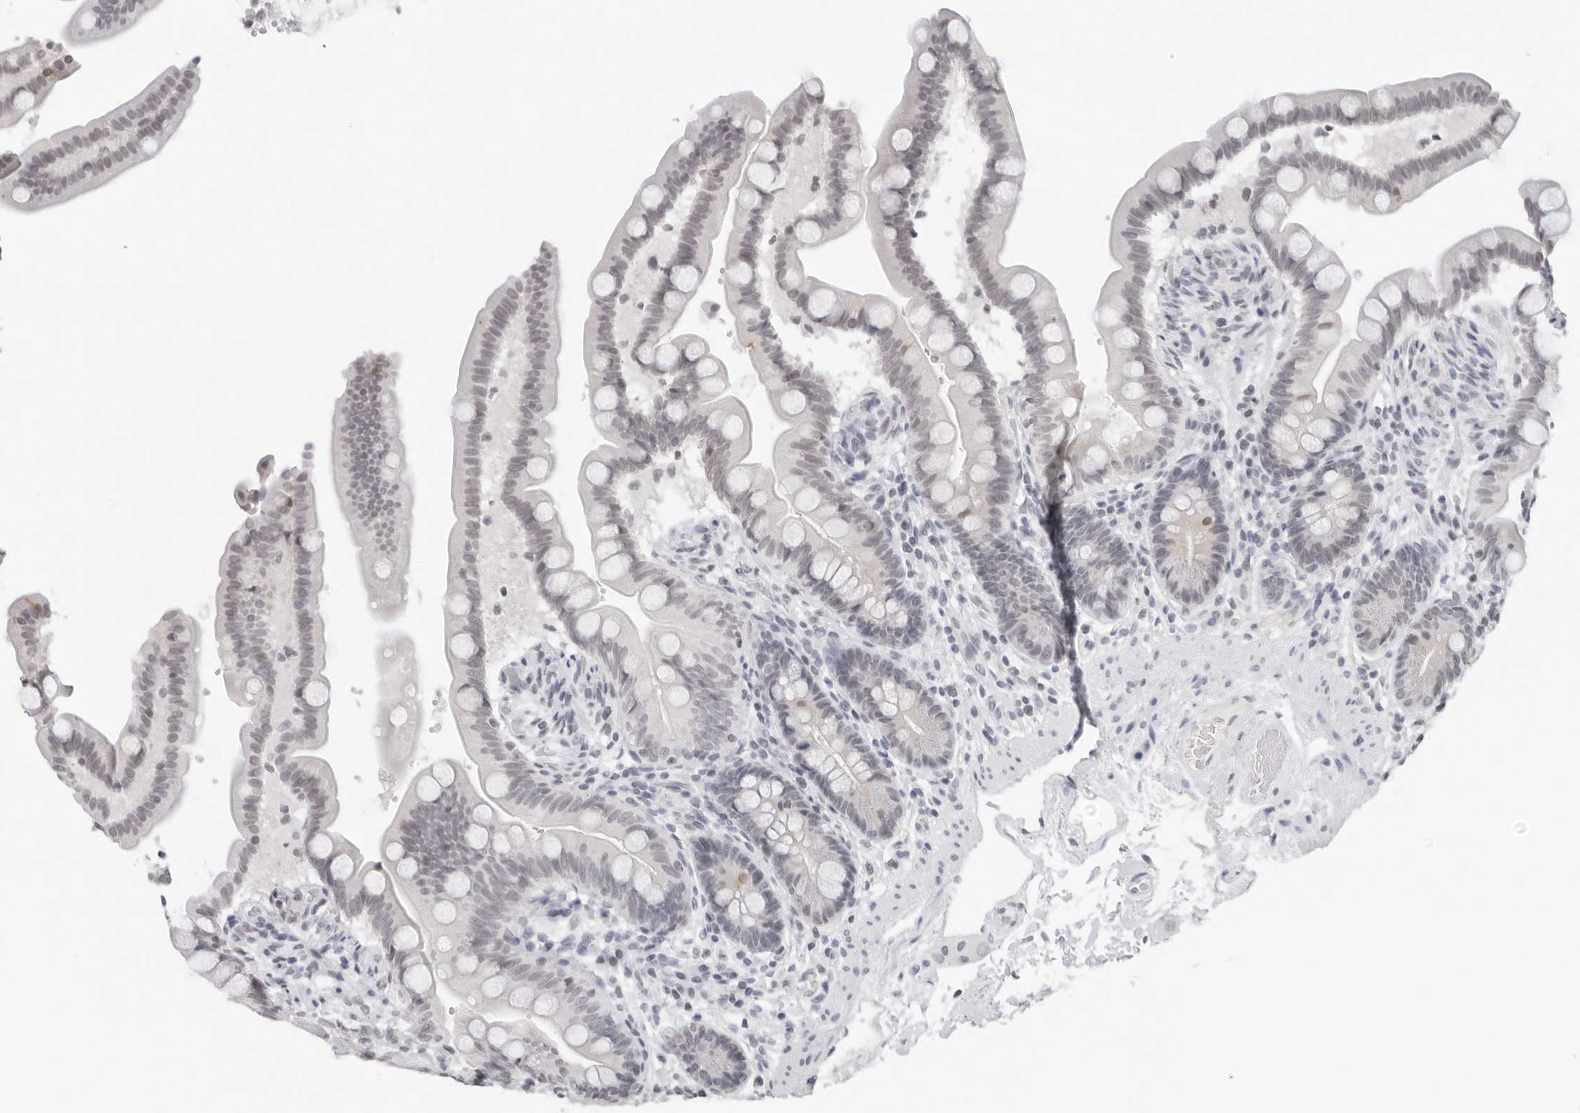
{"staining": {"intensity": "negative", "quantity": "none", "location": "none"}, "tissue": "colon", "cell_type": "Endothelial cells", "image_type": "normal", "snomed": [{"axis": "morphology", "description": "Normal tissue, NOS"}, {"axis": "topography", "description": "Smooth muscle"}, {"axis": "topography", "description": "Colon"}], "caption": "This is a photomicrograph of IHC staining of benign colon, which shows no expression in endothelial cells. (Brightfield microscopy of DAB (3,3'-diaminobenzidine) immunohistochemistry at high magnification).", "gene": "FLG2", "patient": {"sex": "male", "age": 73}}